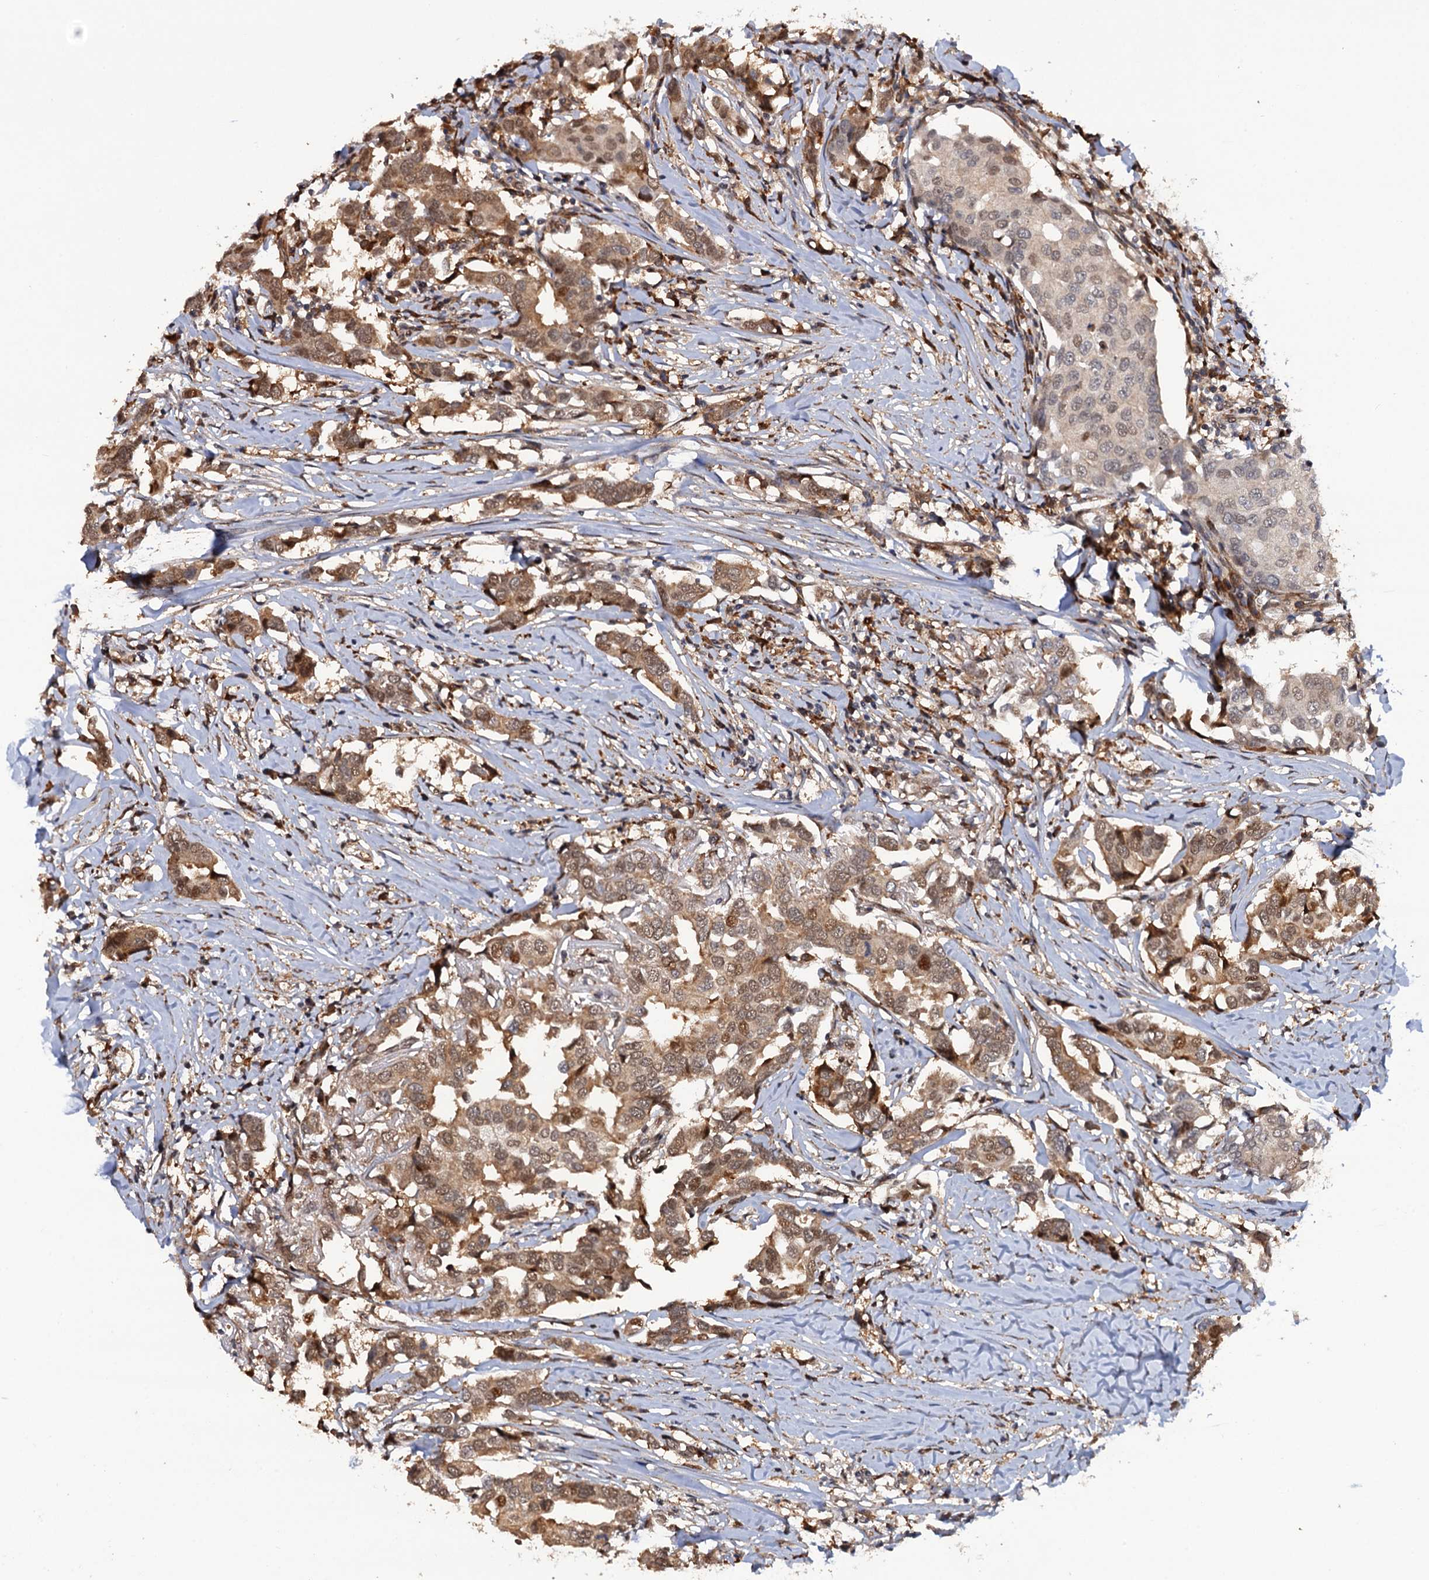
{"staining": {"intensity": "moderate", "quantity": ">75%", "location": "cytoplasmic/membranous,nuclear"}, "tissue": "breast cancer", "cell_type": "Tumor cells", "image_type": "cancer", "snomed": [{"axis": "morphology", "description": "Duct carcinoma"}, {"axis": "topography", "description": "Breast"}], "caption": "Immunohistochemistry (IHC) staining of breast cancer (intraductal carcinoma), which reveals medium levels of moderate cytoplasmic/membranous and nuclear staining in about >75% of tumor cells indicating moderate cytoplasmic/membranous and nuclear protein expression. The staining was performed using DAB (3,3'-diaminobenzidine) (brown) for protein detection and nuclei were counterstained in hematoxylin (blue).", "gene": "CDC23", "patient": {"sex": "female", "age": 80}}